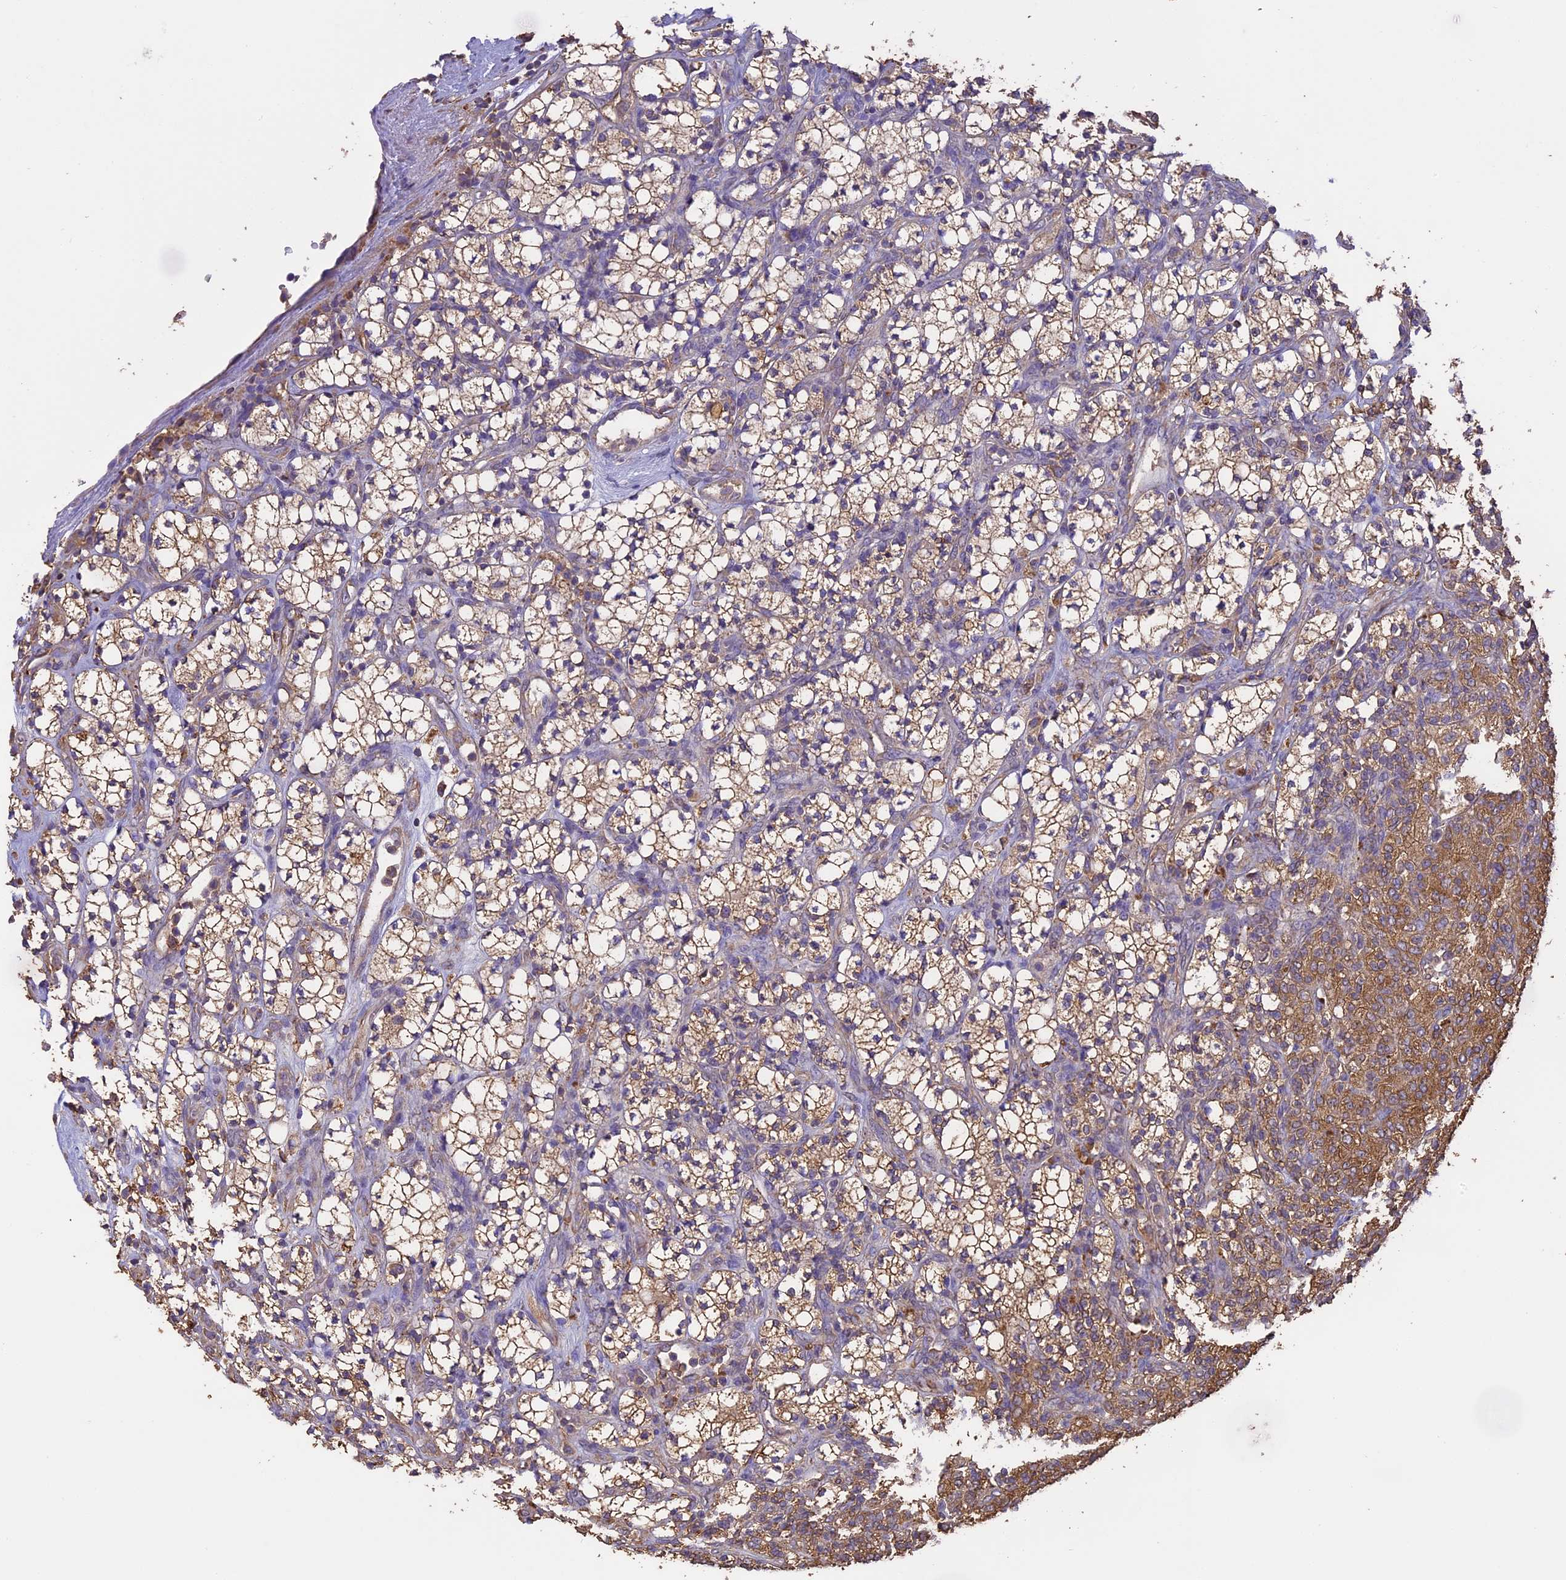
{"staining": {"intensity": "moderate", "quantity": ">75%", "location": "cytoplasmic/membranous"}, "tissue": "renal cancer", "cell_type": "Tumor cells", "image_type": "cancer", "snomed": [{"axis": "morphology", "description": "Adenocarcinoma, NOS"}, {"axis": "topography", "description": "Kidney"}], "caption": "Protein staining shows moderate cytoplasmic/membranous staining in approximately >75% of tumor cells in renal adenocarcinoma.", "gene": "ARHGAP19", "patient": {"sex": "male", "age": 77}}